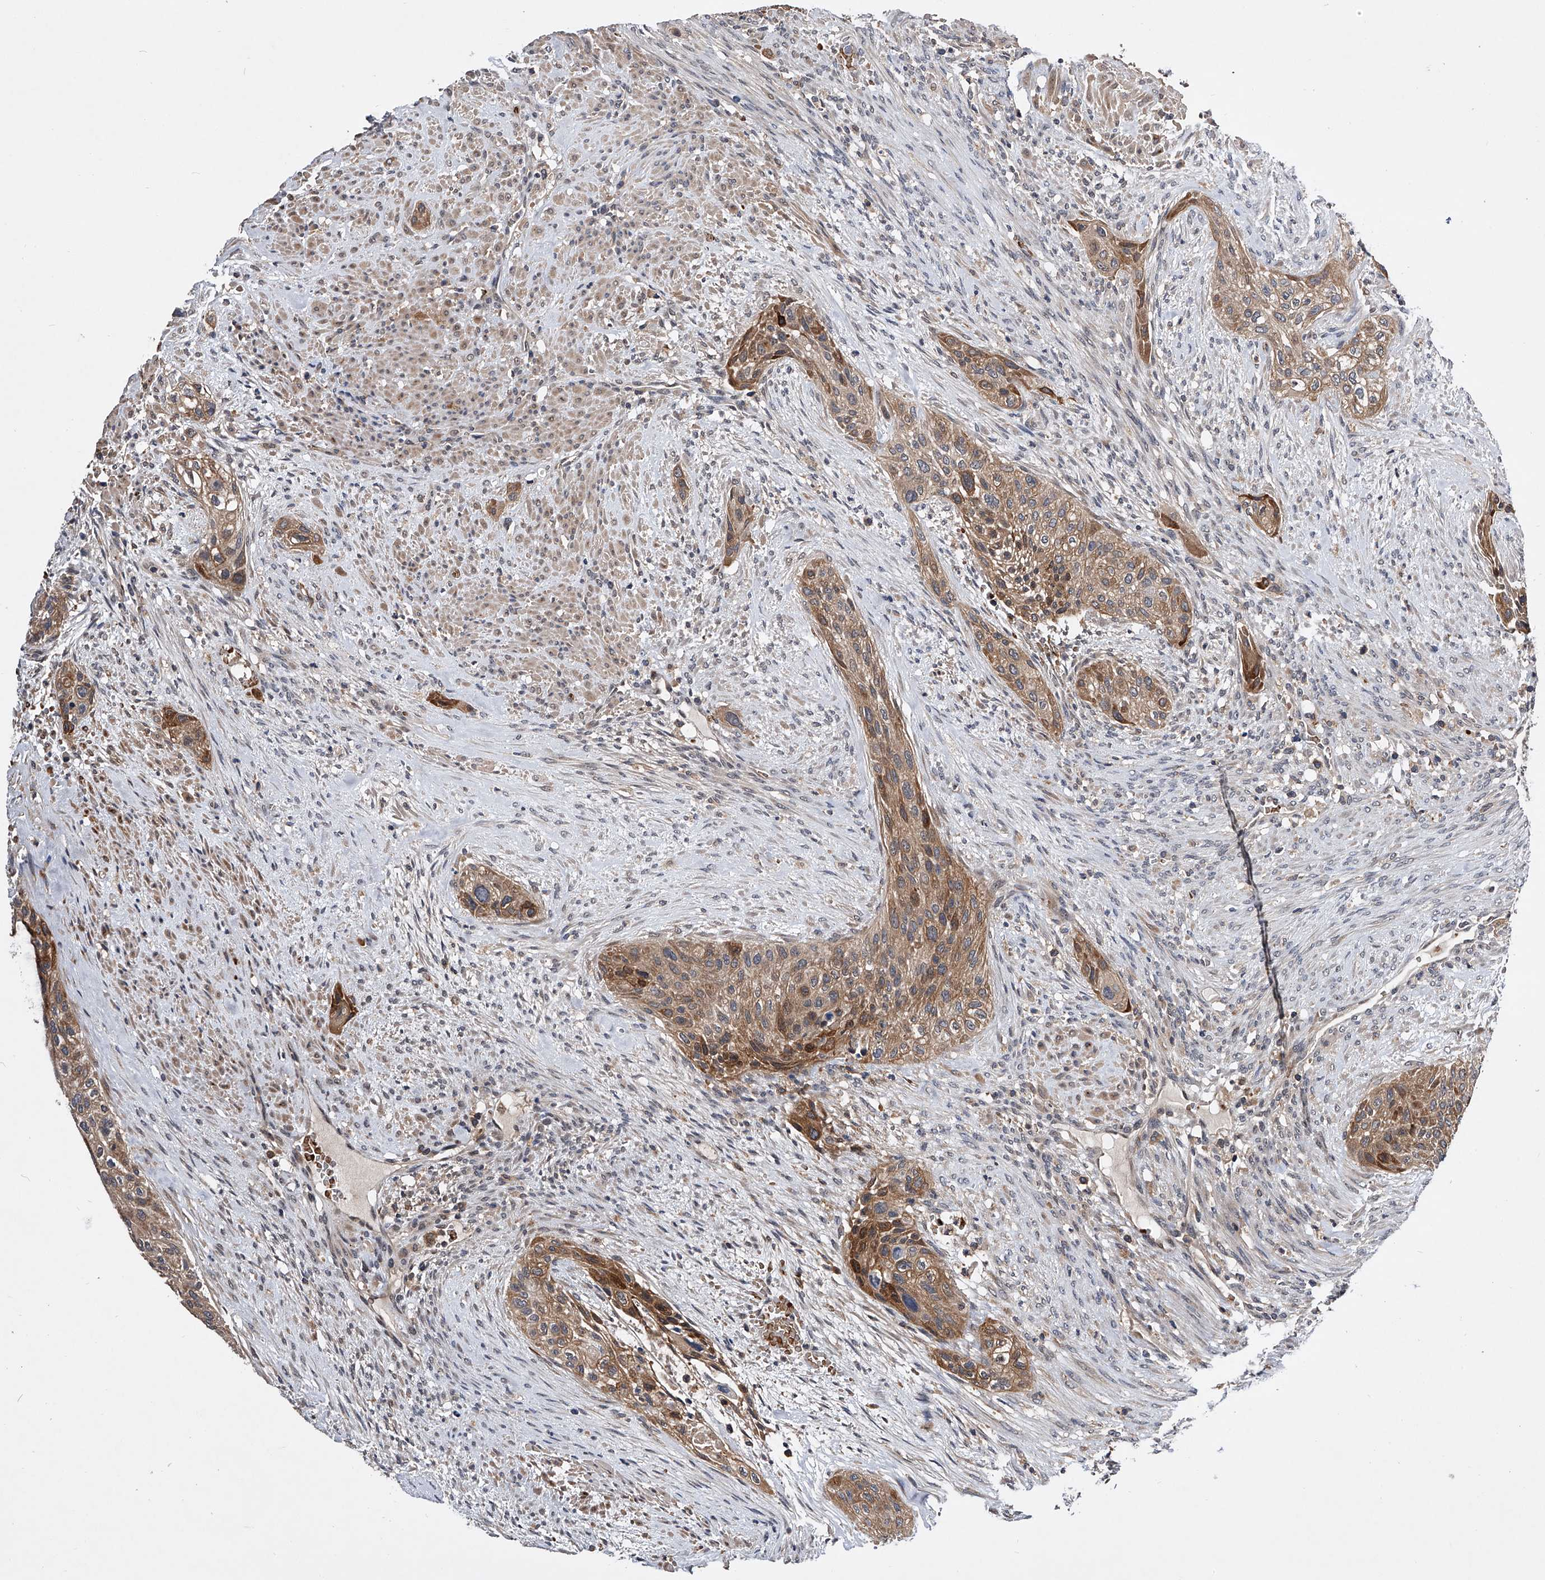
{"staining": {"intensity": "moderate", "quantity": ">75%", "location": "cytoplasmic/membranous"}, "tissue": "urothelial cancer", "cell_type": "Tumor cells", "image_type": "cancer", "snomed": [{"axis": "morphology", "description": "Urothelial carcinoma, High grade"}, {"axis": "topography", "description": "Urinary bladder"}], "caption": "Protein staining of high-grade urothelial carcinoma tissue displays moderate cytoplasmic/membranous expression in about >75% of tumor cells.", "gene": "ZNF30", "patient": {"sex": "male", "age": 35}}